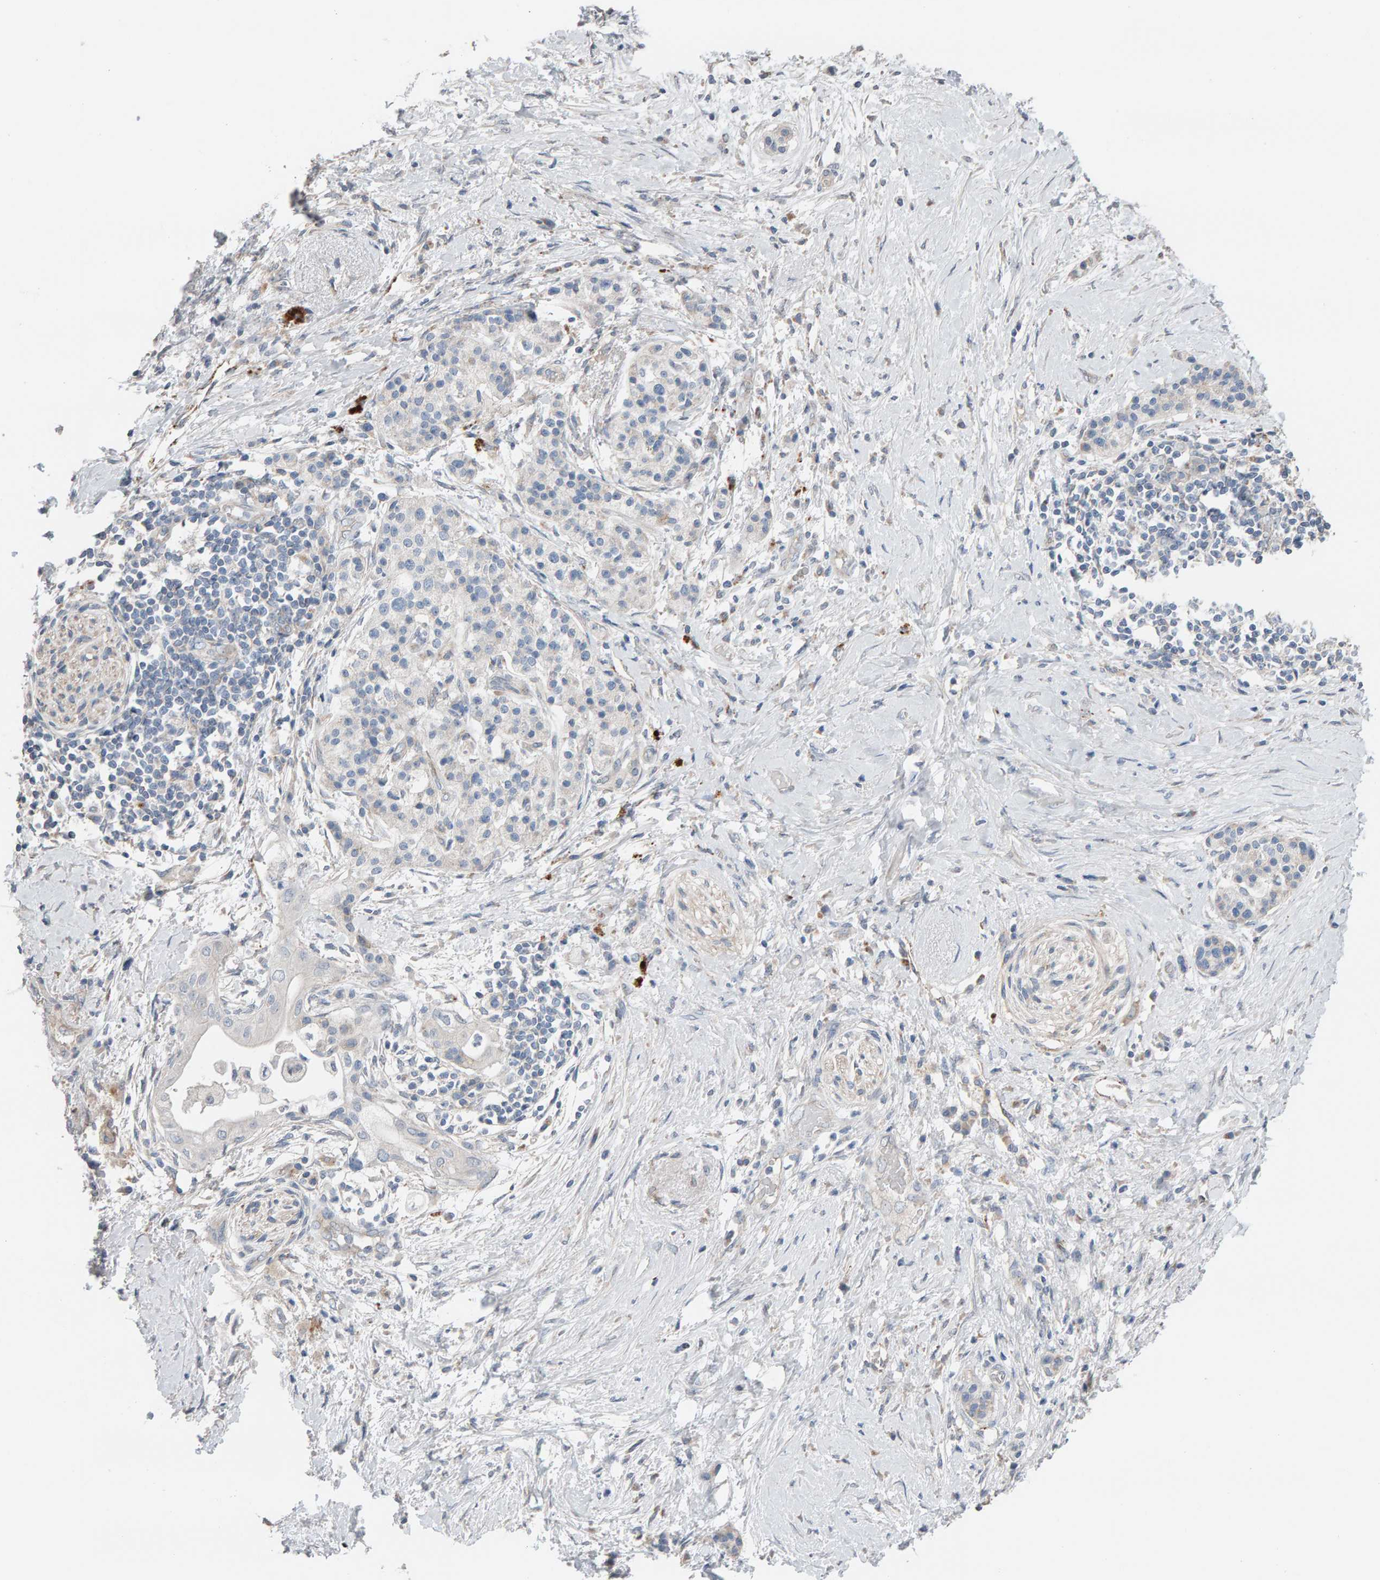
{"staining": {"intensity": "negative", "quantity": "none", "location": "none"}, "tissue": "pancreatic cancer", "cell_type": "Tumor cells", "image_type": "cancer", "snomed": [{"axis": "morphology", "description": "Normal tissue, NOS"}, {"axis": "morphology", "description": "Adenocarcinoma, NOS"}, {"axis": "topography", "description": "Pancreas"}, {"axis": "topography", "description": "Duodenum"}], "caption": "Human pancreatic cancer stained for a protein using immunohistochemistry (IHC) shows no positivity in tumor cells.", "gene": "IPPK", "patient": {"sex": "female", "age": 60}}